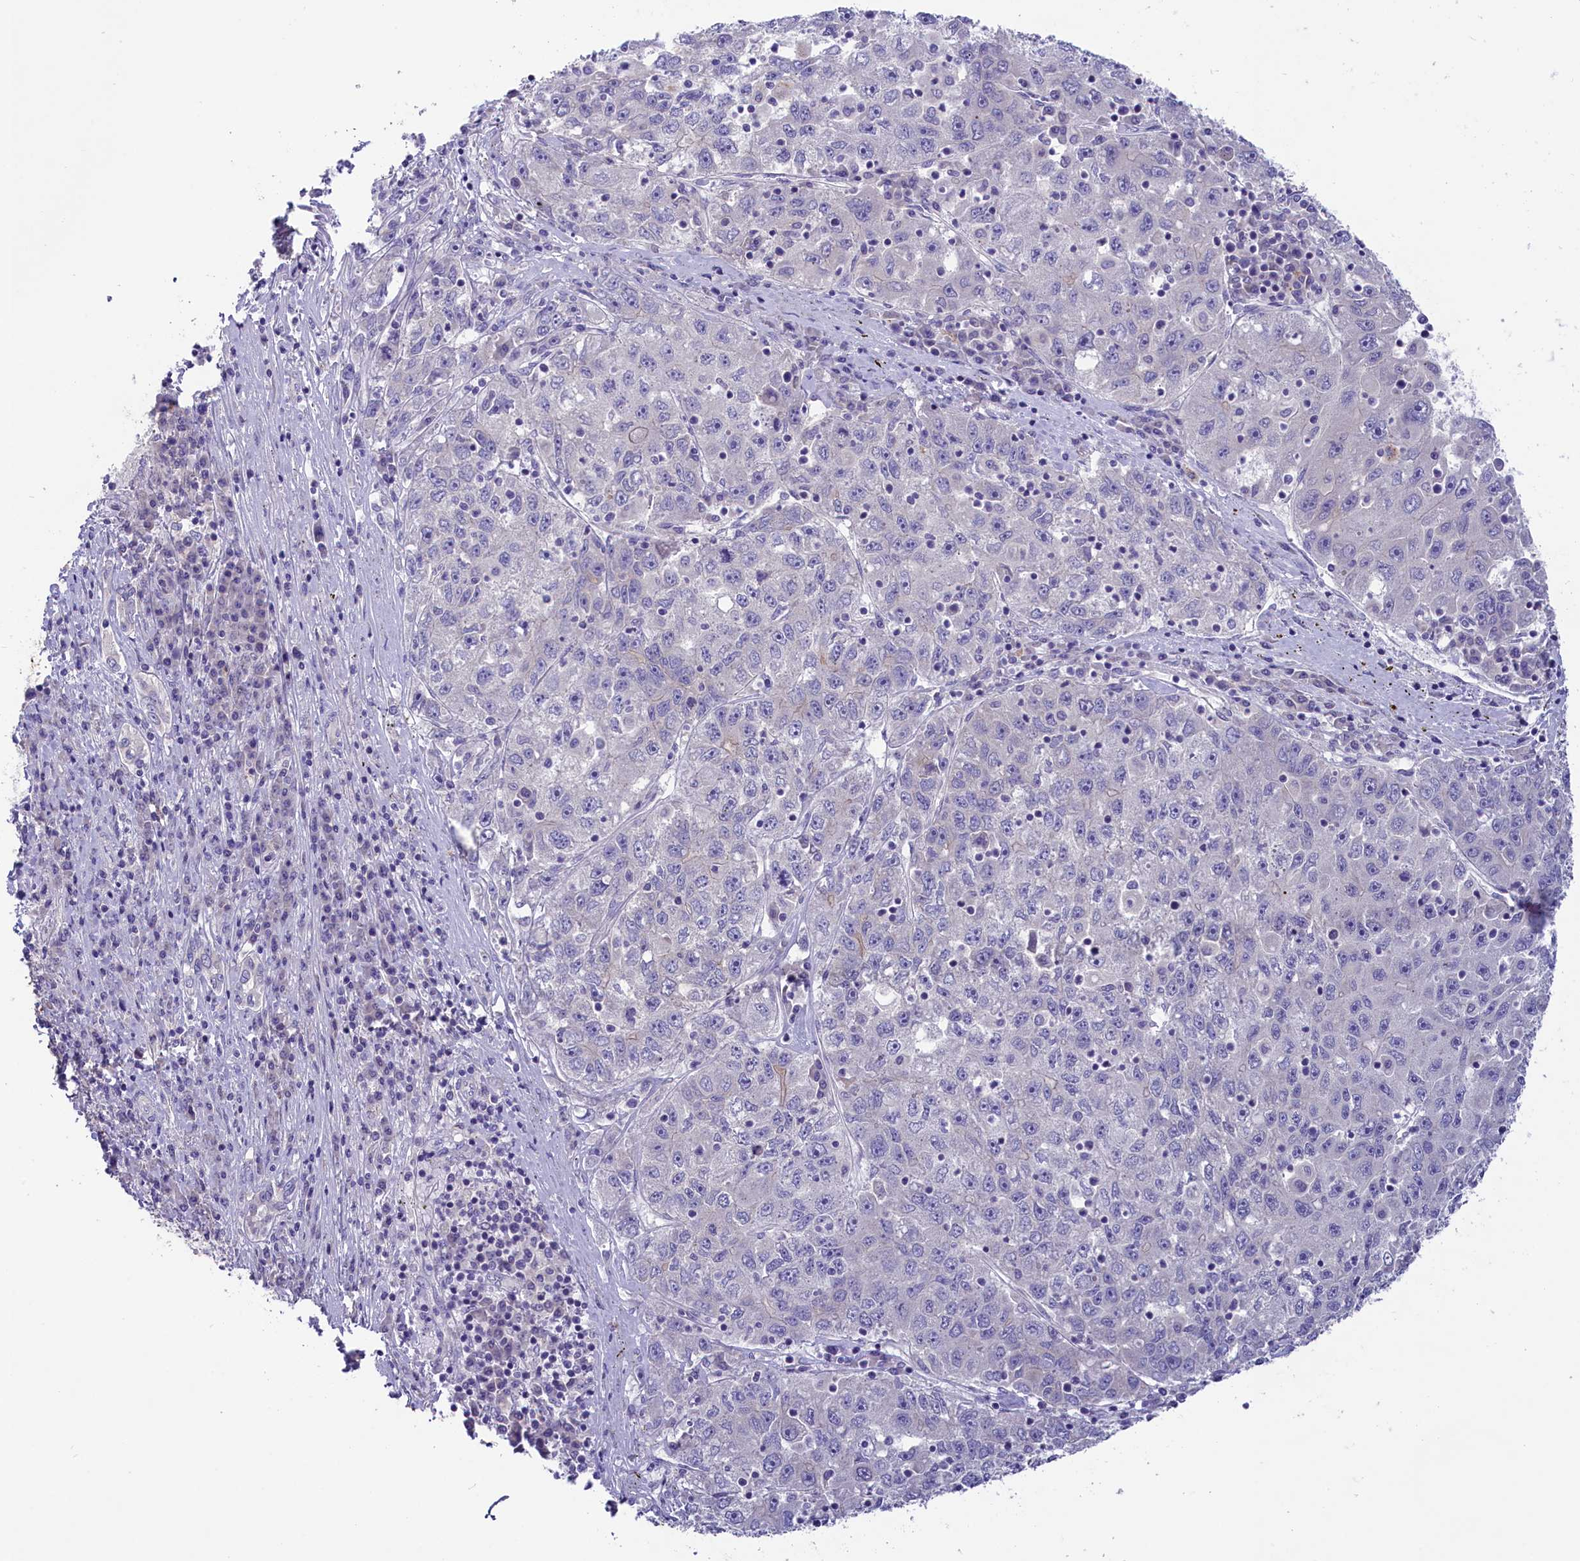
{"staining": {"intensity": "negative", "quantity": "none", "location": "none"}, "tissue": "liver cancer", "cell_type": "Tumor cells", "image_type": "cancer", "snomed": [{"axis": "morphology", "description": "Carcinoma, Hepatocellular, NOS"}, {"axis": "topography", "description": "Liver"}], "caption": "This is an immunohistochemistry micrograph of liver hepatocellular carcinoma. There is no expression in tumor cells.", "gene": "CD99L2", "patient": {"sex": "male", "age": 49}}